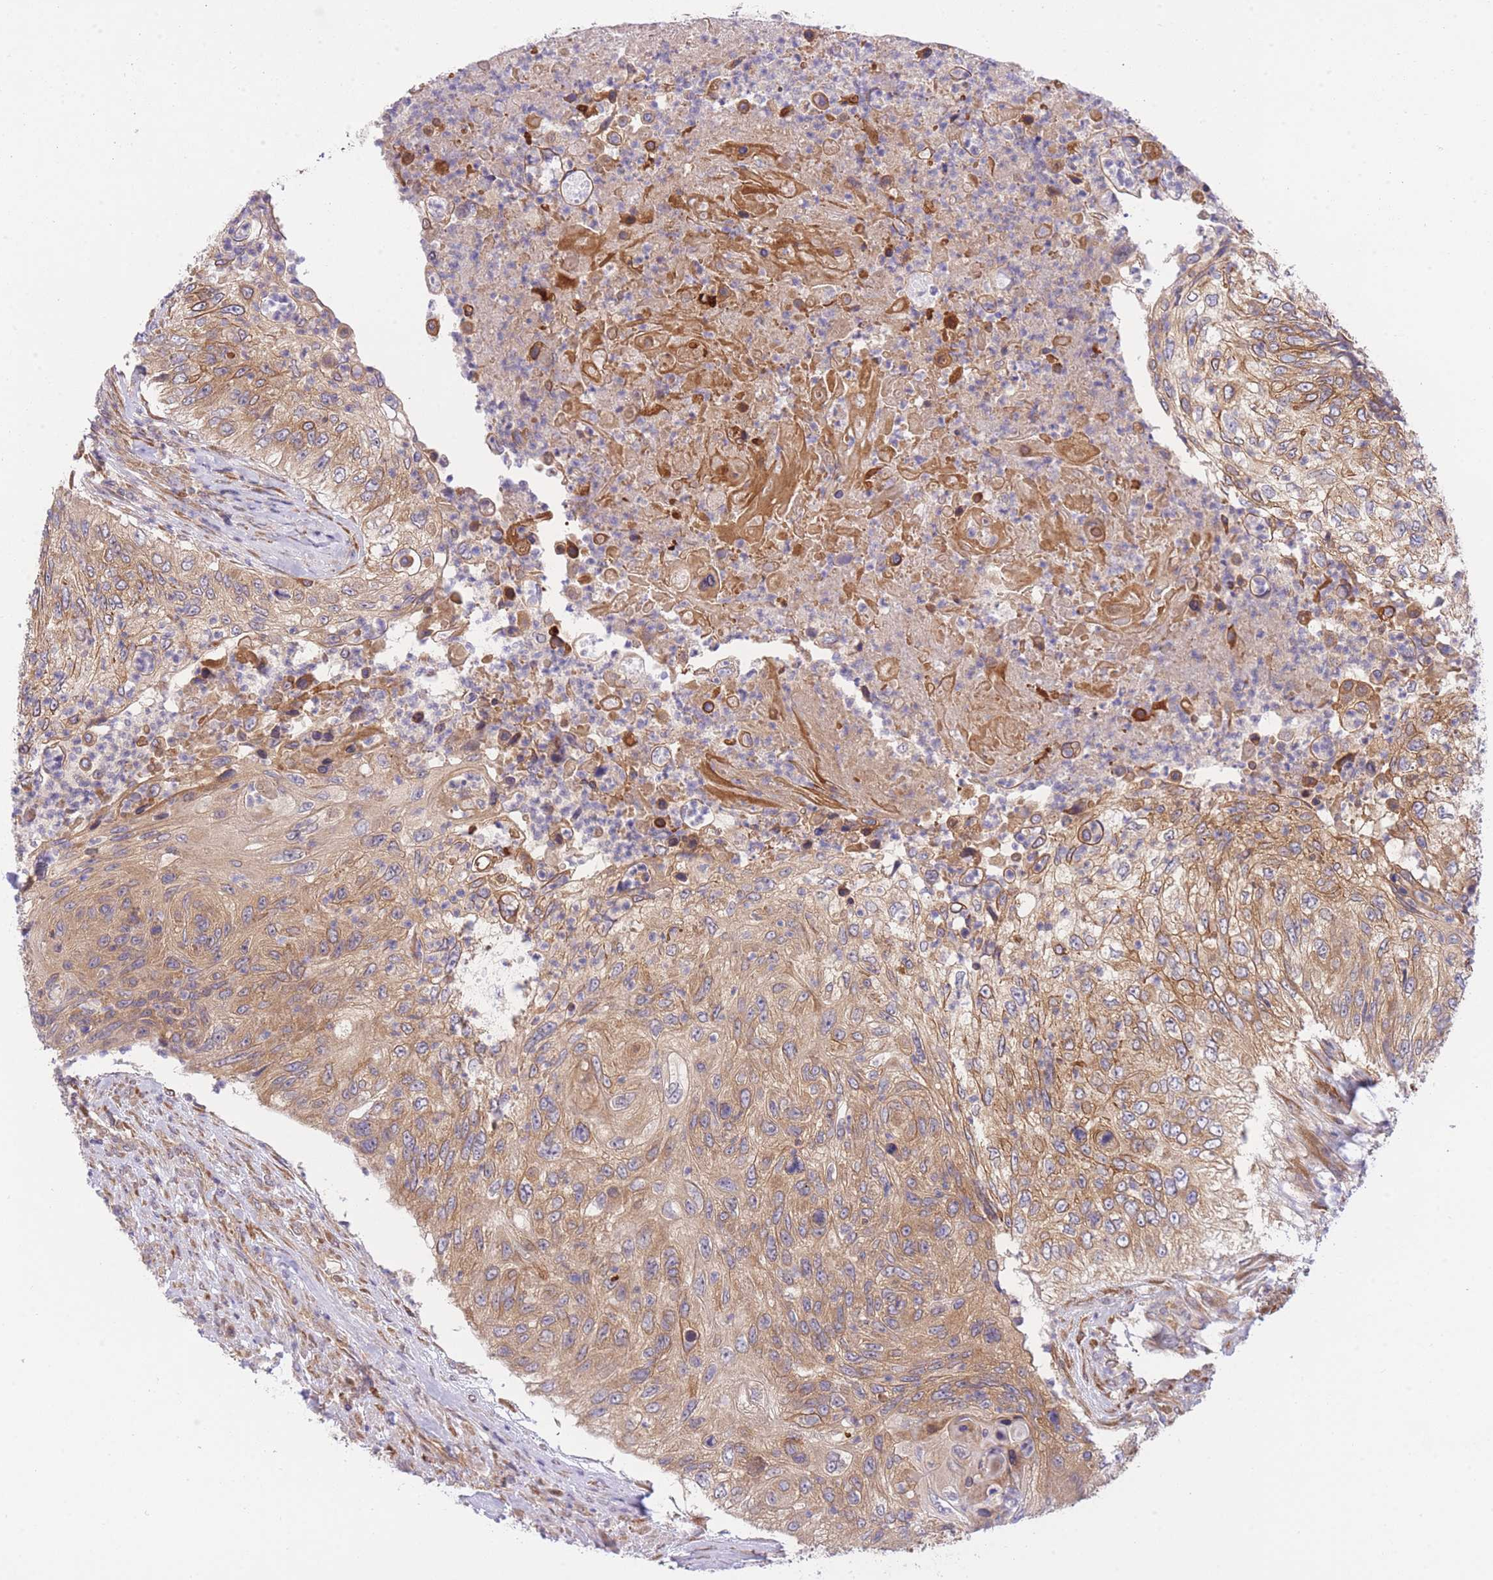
{"staining": {"intensity": "moderate", "quantity": "25%-75%", "location": "cytoplasmic/membranous"}, "tissue": "urothelial cancer", "cell_type": "Tumor cells", "image_type": "cancer", "snomed": [{"axis": "morphology", "description": "Urothelial carcinoma, High grade"}, {"axis": "topography", "description": "Urinary bladder"}], "caption": "The immunohistochemical stain shows moderate cytoplasmic/membranous expression in tumor cells of urothelial cancer tissue.", "gene": "EIF2B2", "patient": {"sex": "female", "age": 60}}